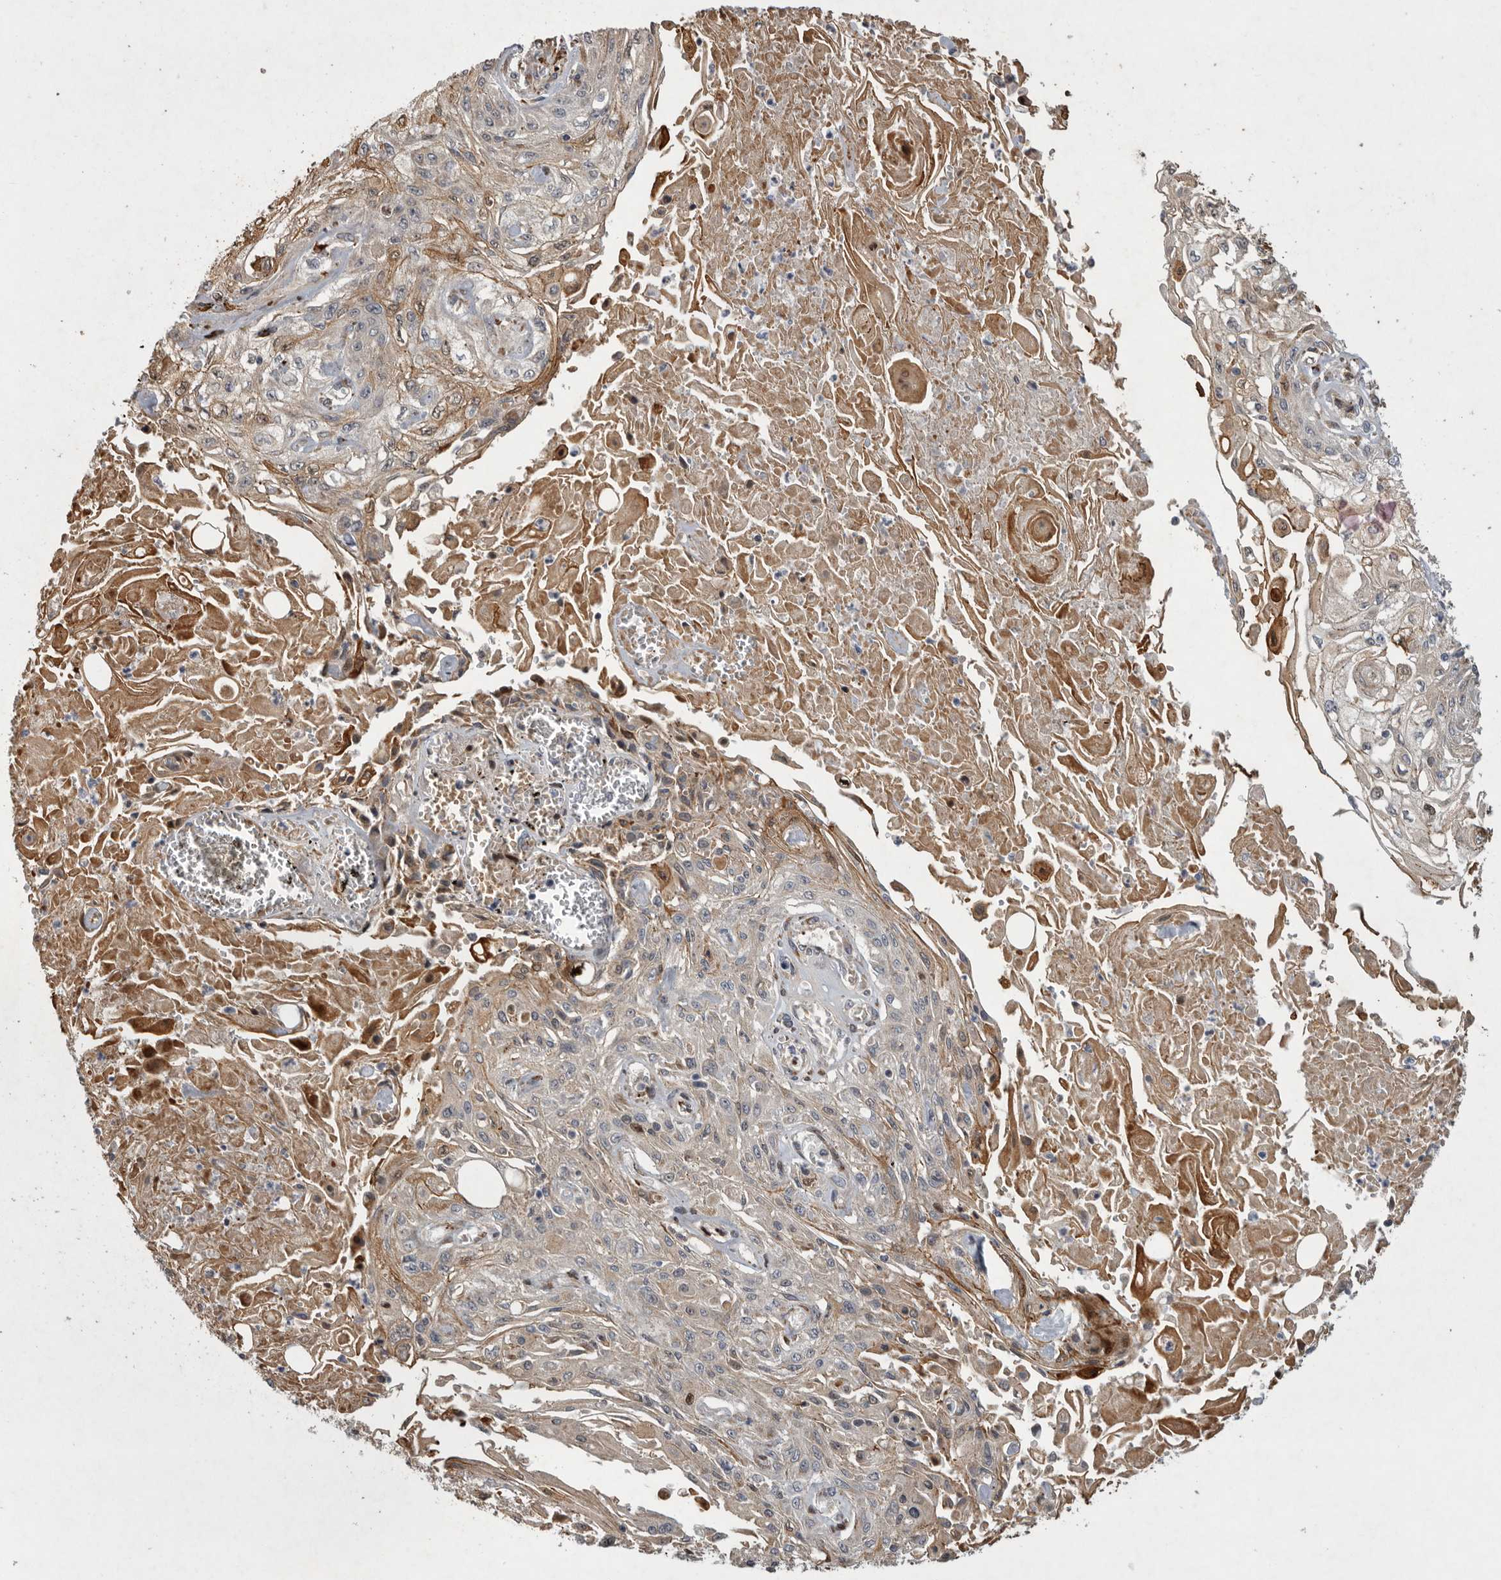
{"staining": {"intensity": "weak", "quantity": "<25%", "location": "cytoplasmic/membranous"}, "tissue": "skin cancer", "cell_type": "Tumor cells", "image_type": "cancer", "snomed": [{"axis": "morphology", "description": "Squamous cell carcinoma, NOS"}, {"axis": "morphology", "description": "Squamous cell carcinoma, metastatic, NOS"}, {"axis": "topography", "description": "Skin"}, {"axis": "topography", "description": "Lymph node"}], "caption": "IHC photomicrograph of neoplastic tissue: skin cancer stained with DAB displays no significant protein staining in tumor cells. Nuclei are stained in blue.", "gene": "MPDZ", "patient": {"sex": "male", "age": 75}}